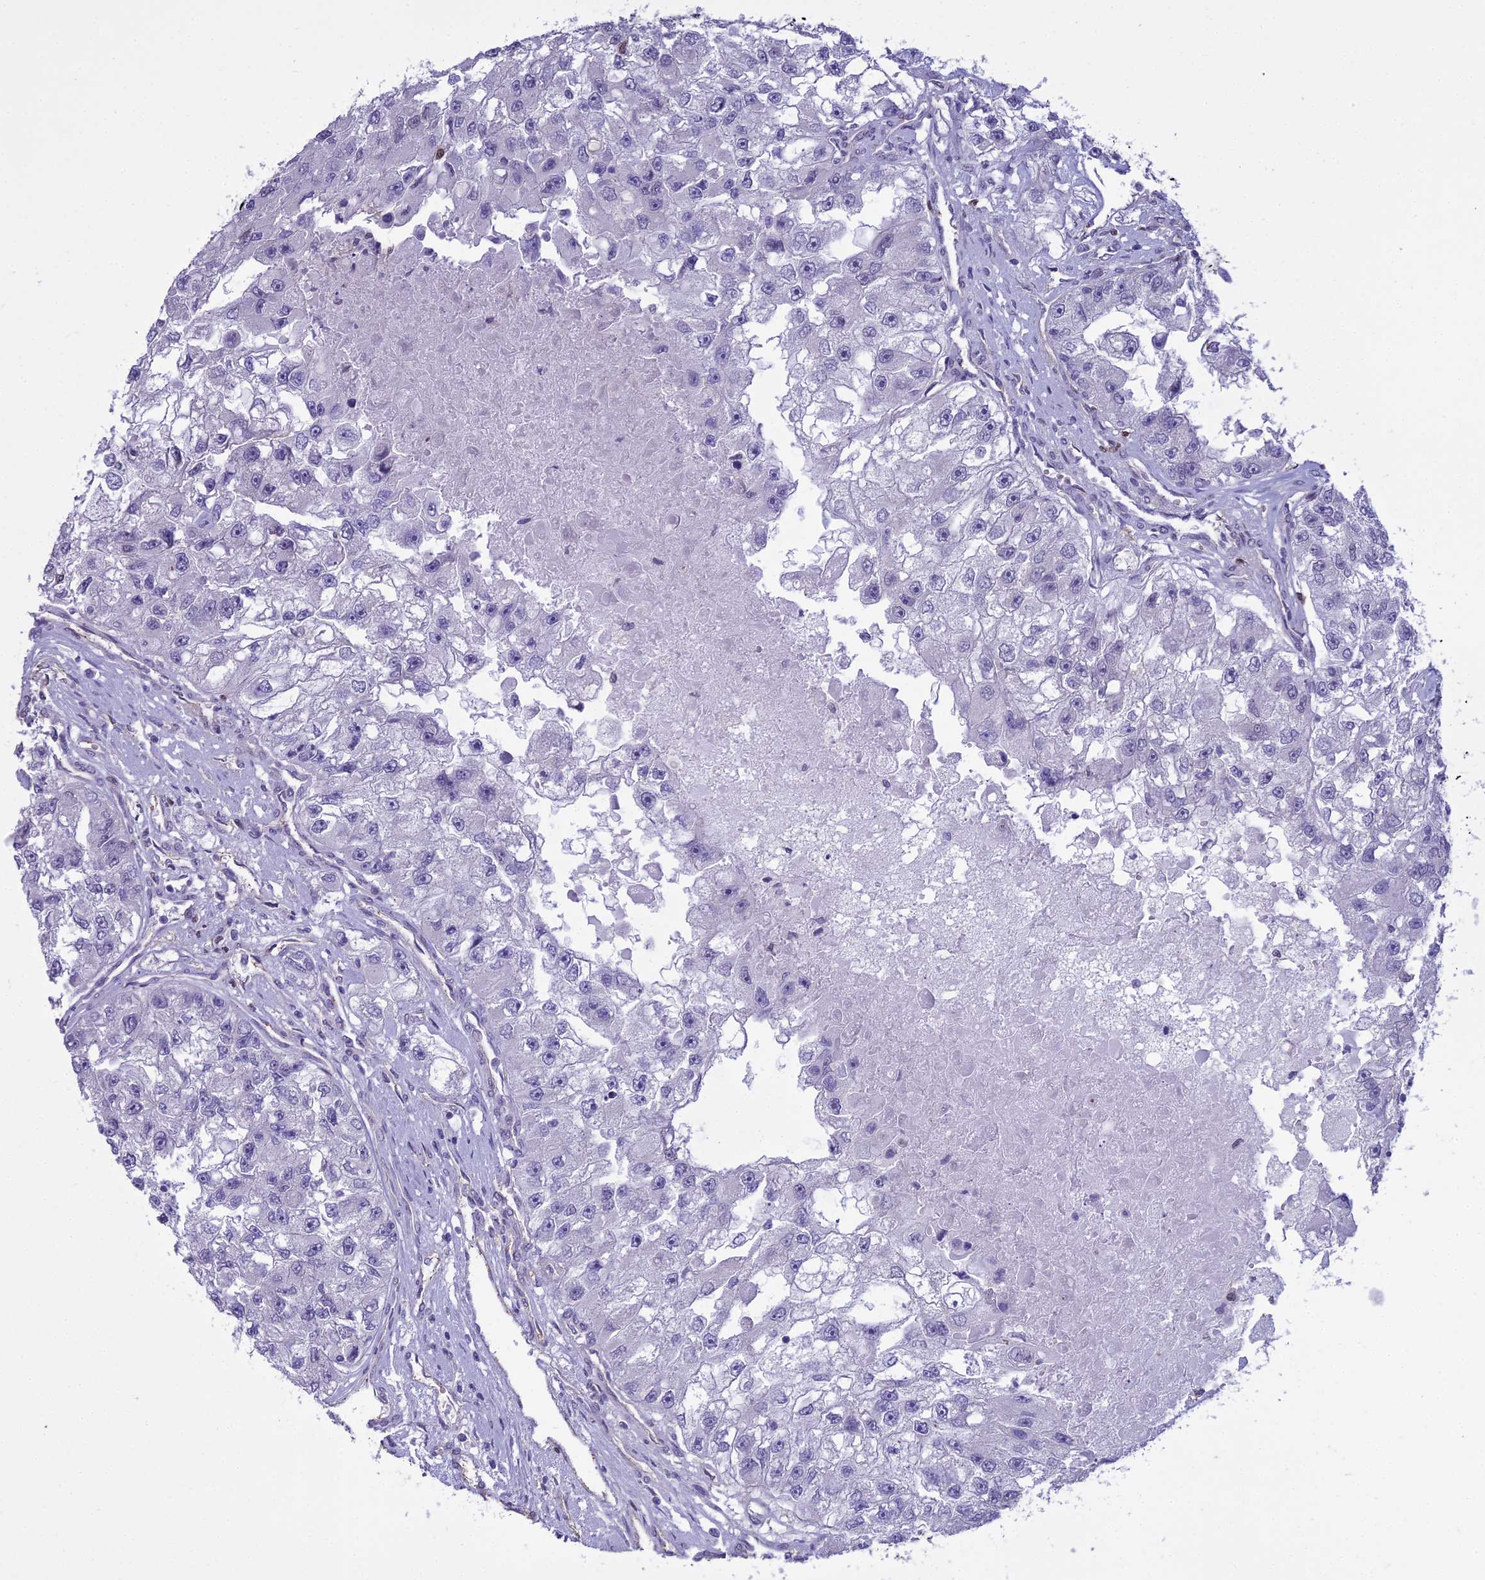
{"staining": {"intensity": "negative", "quantity": "none", "location": "none"}, "tissue": "renal cancer", "cell_type": "Tumor cells", "image_type": "cancer", "snomed": [{"axis": "morphology", "description": "Adenocarcinoma, NOS"}, {"axis": "topography", "description": "Kidney"}], "caption": "DAB immunohistochemical staining of human renal cancer displays no significant positivity in tumor cells.", "gene": "BLNK", "patient": {"sex": "male", "age": 63}}